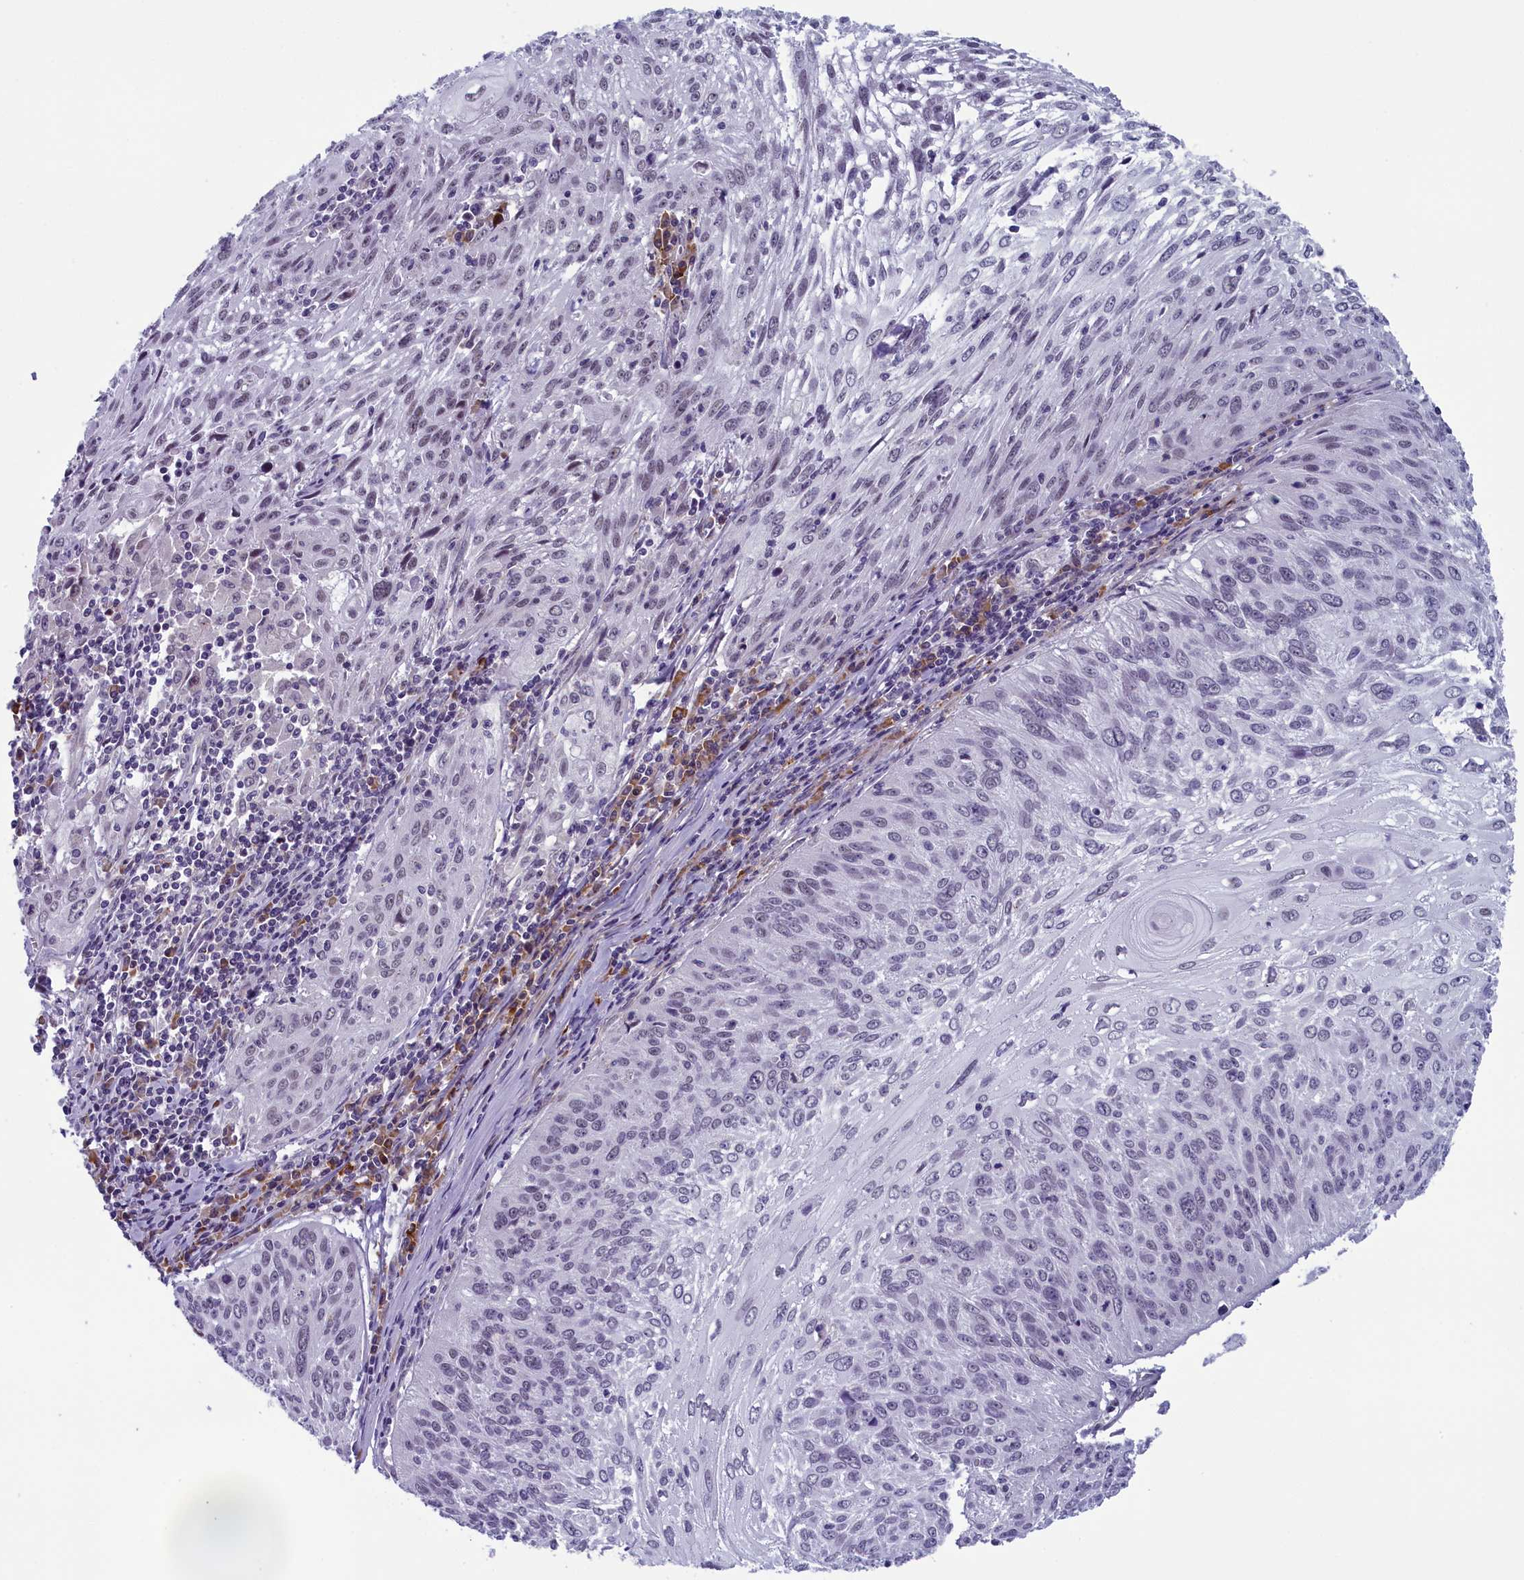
{"staining": {"intensity": "negative", "quantity": "none", "location": "none"}, "tissue": "cervical cancer", "cell_type": "Tumor cells", "image_type": "cancer", "snomed": [{"axis": "morphology", "description": "Squamous cell carcinoma, NOS"}, {"axis": "topography", "description": "Cervix"}], "caption": "An IHC image of cervical squamous cell carcinoma is shown. There is no staining in tumor cells of cervical squamous cell carcinoma.", "gene": "CNEP1R1", "patient": {"sex": "female", "age": 51}}